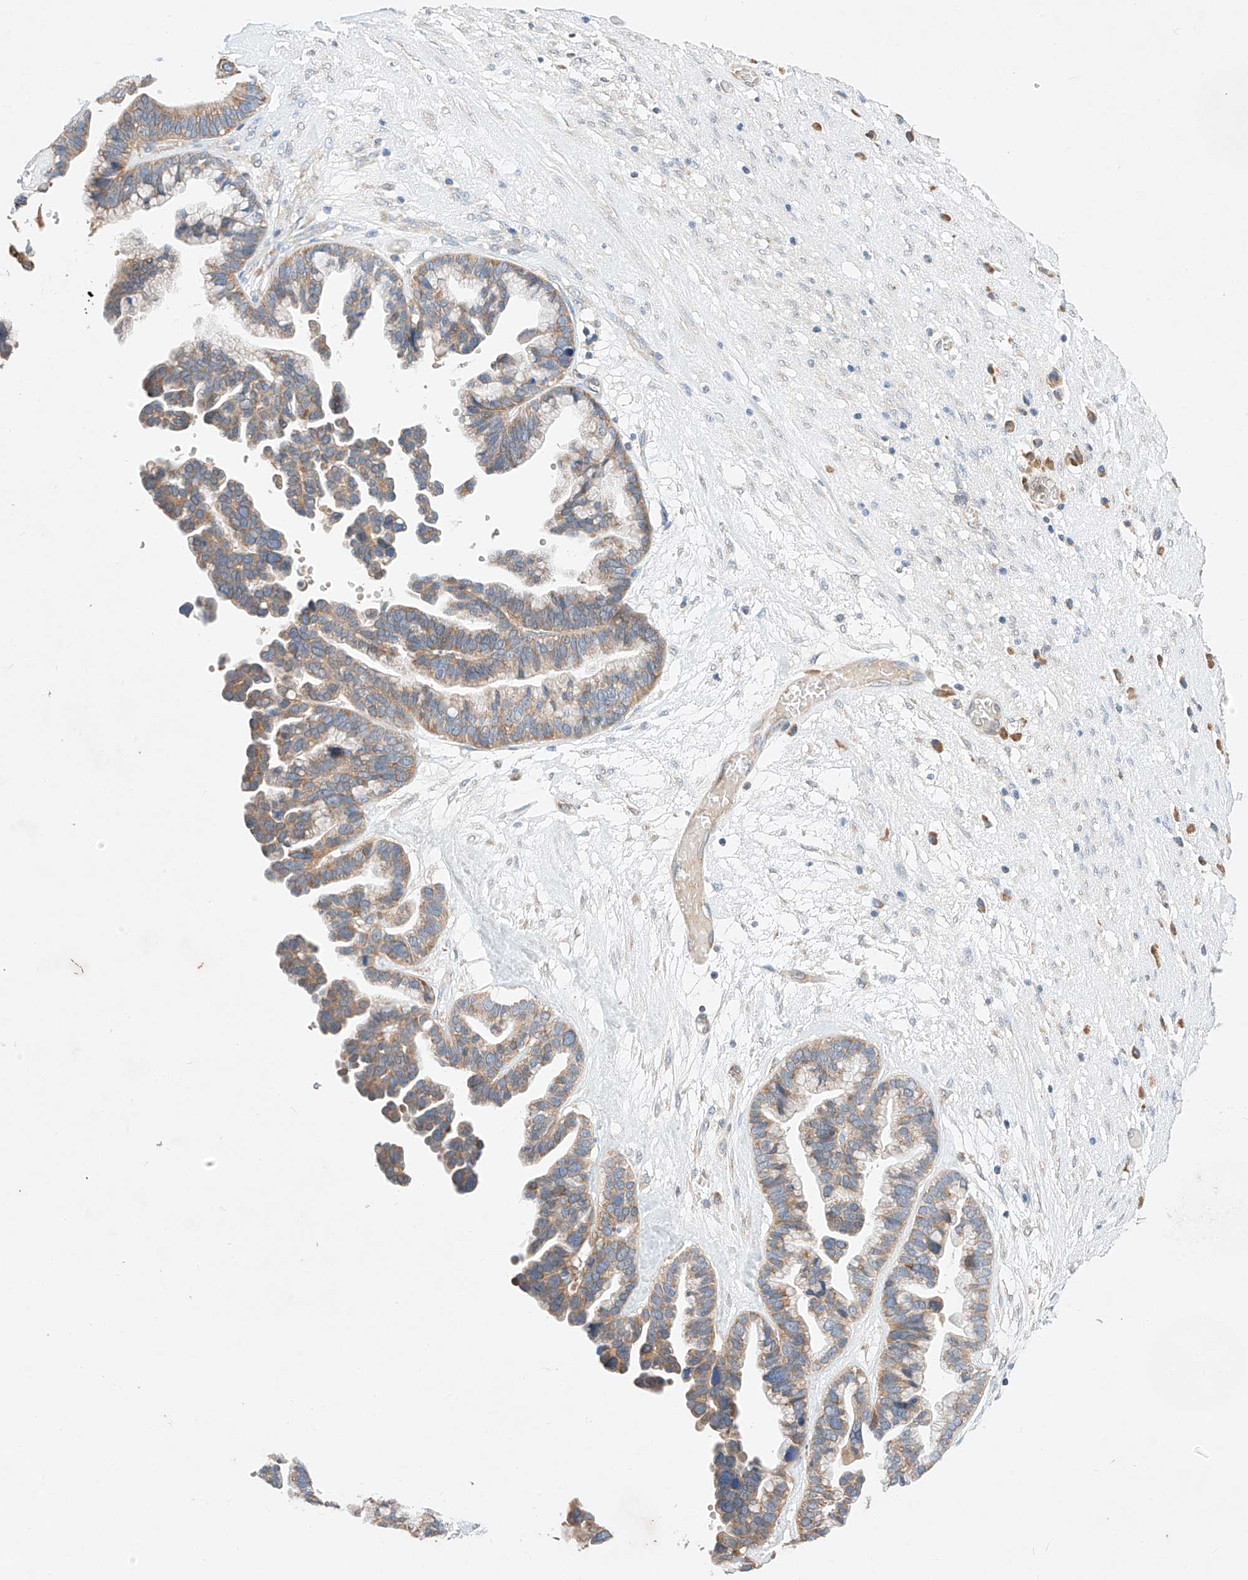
{"staining": {"intensity": "moderate", "quantity": ">75%", "location": "cytoplasmic/membranous"}, "tissue": "ovarian cancer", "cell_type": "Tumor cells", "image_type": "cancer", "snomed": [{"axis": "morphology", "description": "Cystadenocarcinoma, serous, NOS"}, {"axis": "topography", "description": "Ovary"}], "caption": "Protein positivity by immunohistochemistry (IHC) displays moderate cytoplasmic/membranous staining in about >75% of tumor cells in ovarian cancer.", "gene": "C6orf118", "patient": {"sex": "female", "age": 56}}